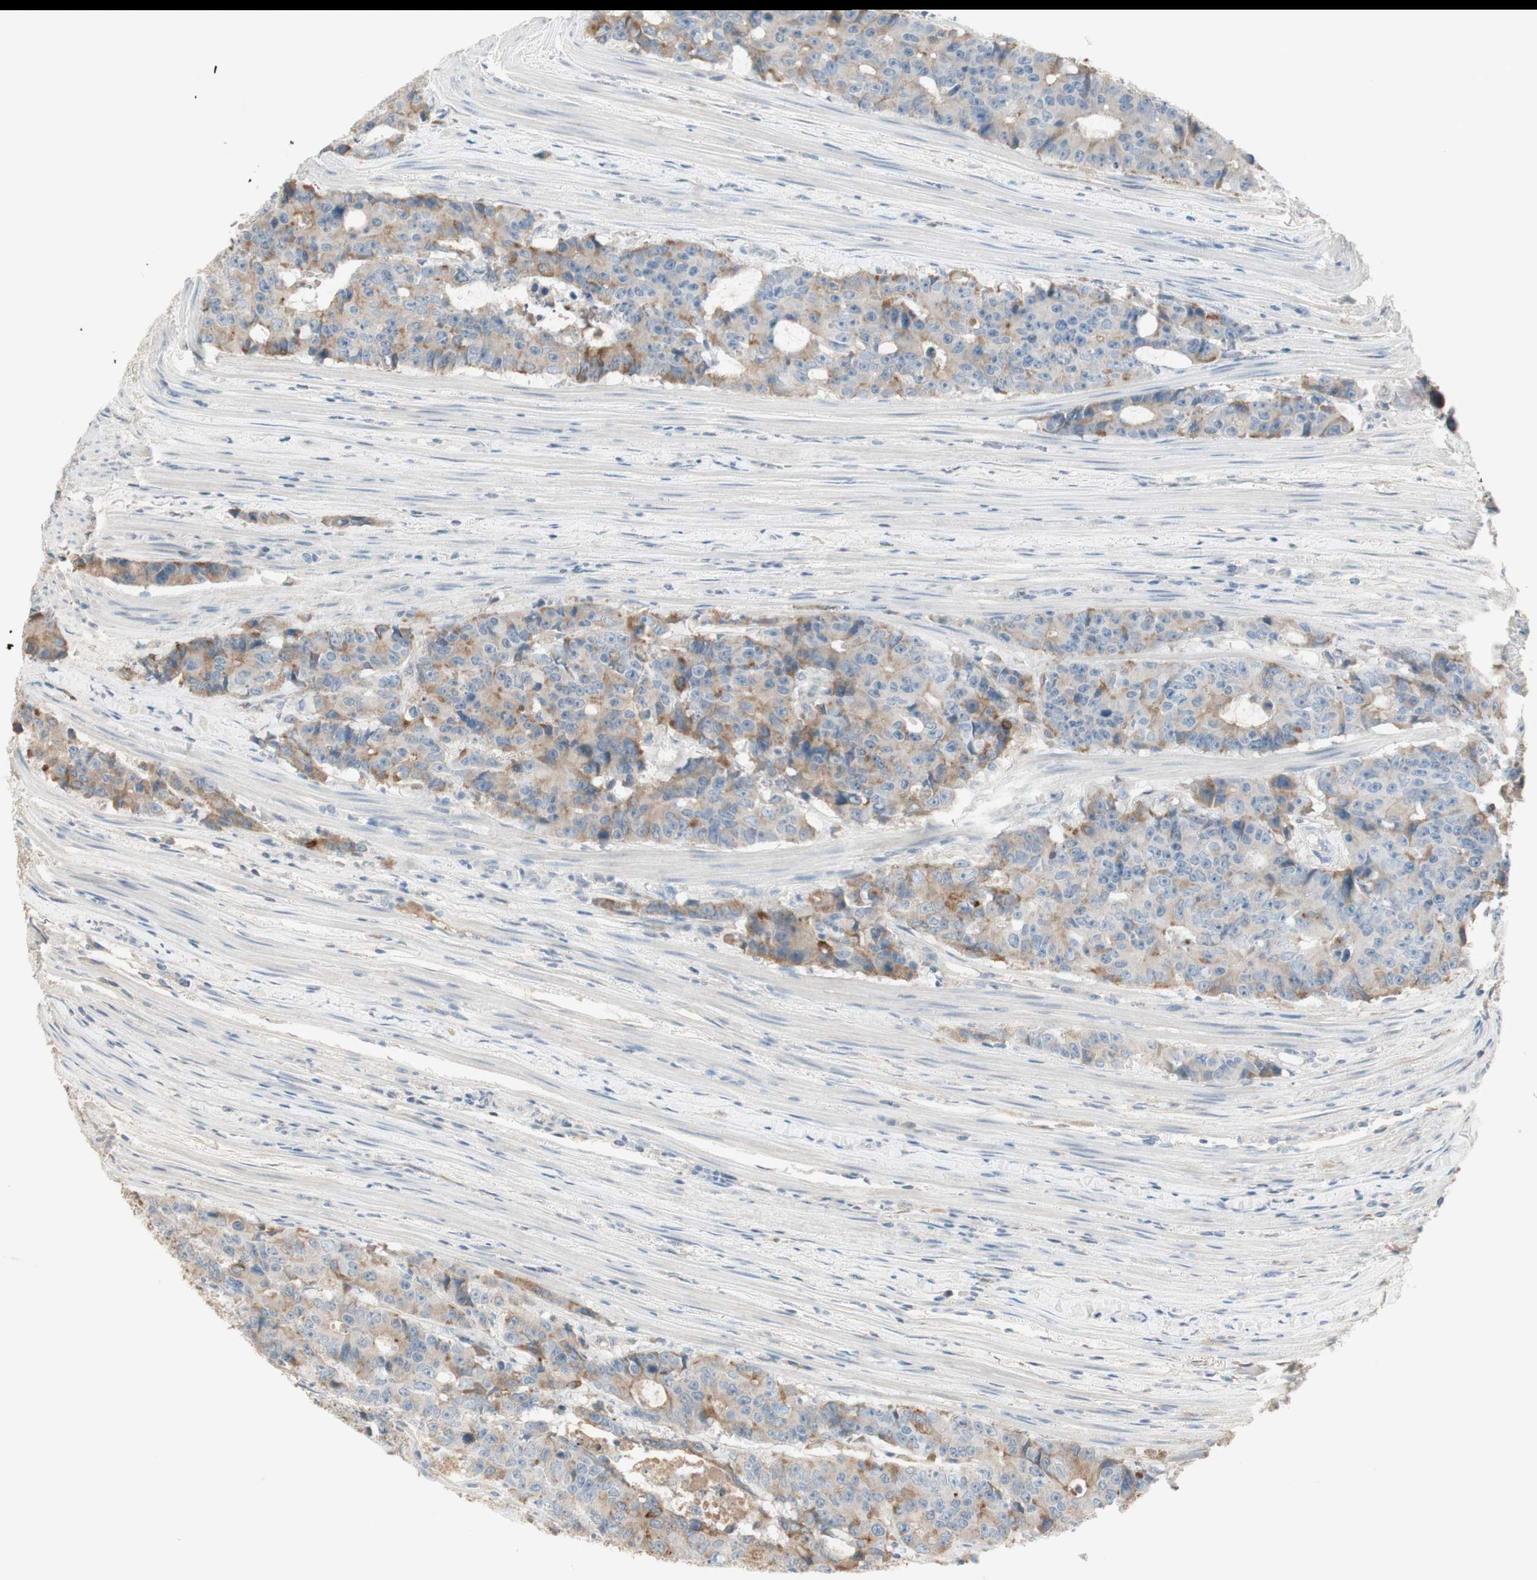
{"staining": {"intensity": "weak", "quantity": ">75%", "location": "cytoplasmic/membranous"}, "tissue": "colorectal cancer", "cell_type": "Tumor cells", "image_type": "cancer", "snomed": [{"axis": "morphology", "description": "Adenocarcinoma, NOS"}, {"axis": "topography", "description": "Colon"}], "caption": "Colorectal cancer stained with a brown dye exhibits weak cytoplasmic/membranous positive positivity in about >75% of tumor cells.", "gene": "IFNG", "patient": {"sex": "female", "age": 86}}